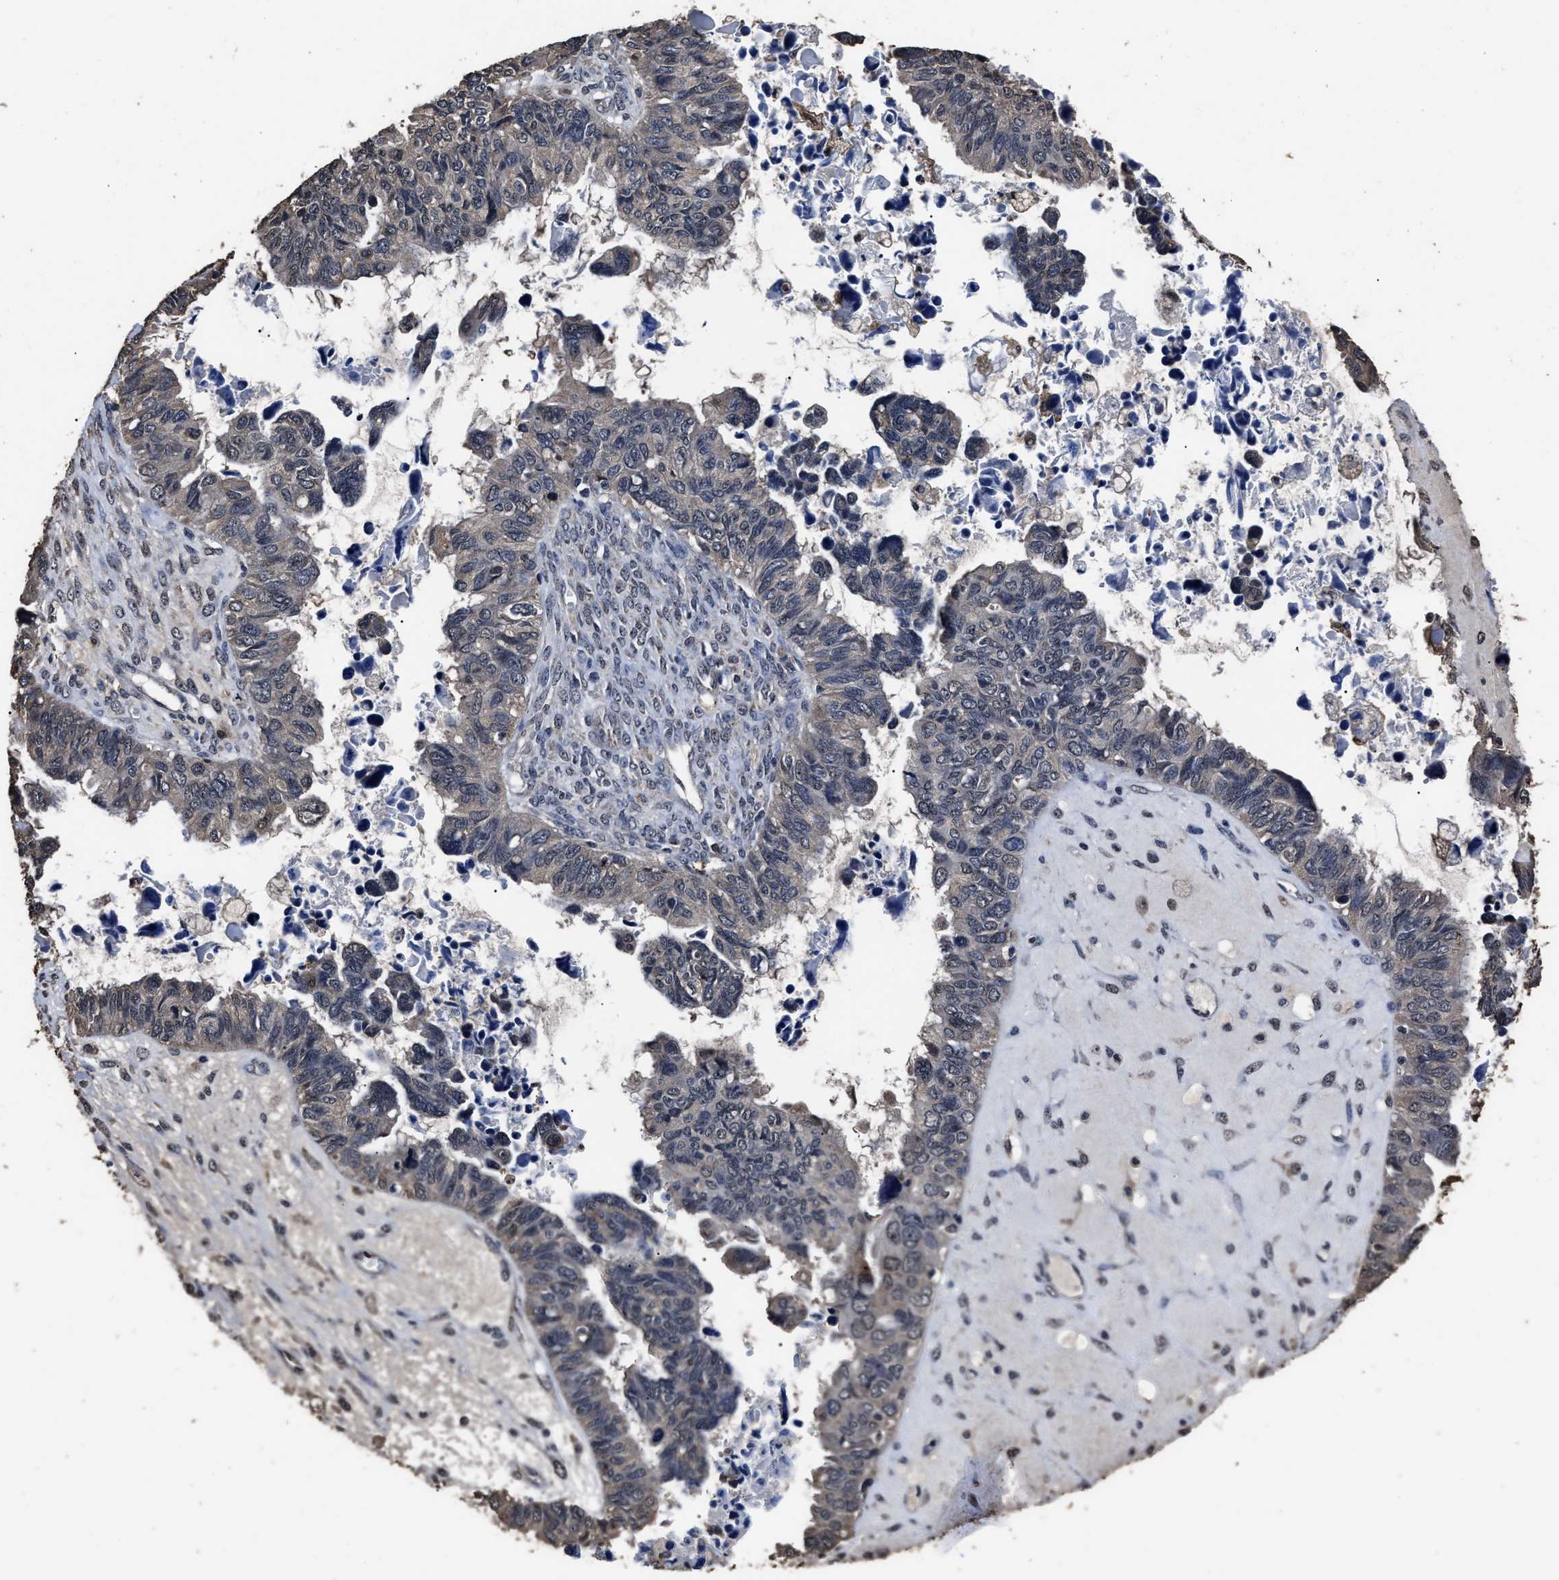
{"staining": {"intensity": "negative", "quantity": "none", "location": "none"}, "tissue": "ovarian cancer", "cell_type": "Tumor cells", "image_type": "cancer", "snomed": [{"axis": "morphology", "description": "Cystadenocarcinoma, serous, NOS"}, {"axis": "topography", "description": "Ovary"}], "caption": "This is an IHC histopathology image of human ovarian serous cystadenocarcinoma. There is no expression in tumor cells.", "gene": "RSBN1L", "patient": {"sex": "female", "age": 79}}